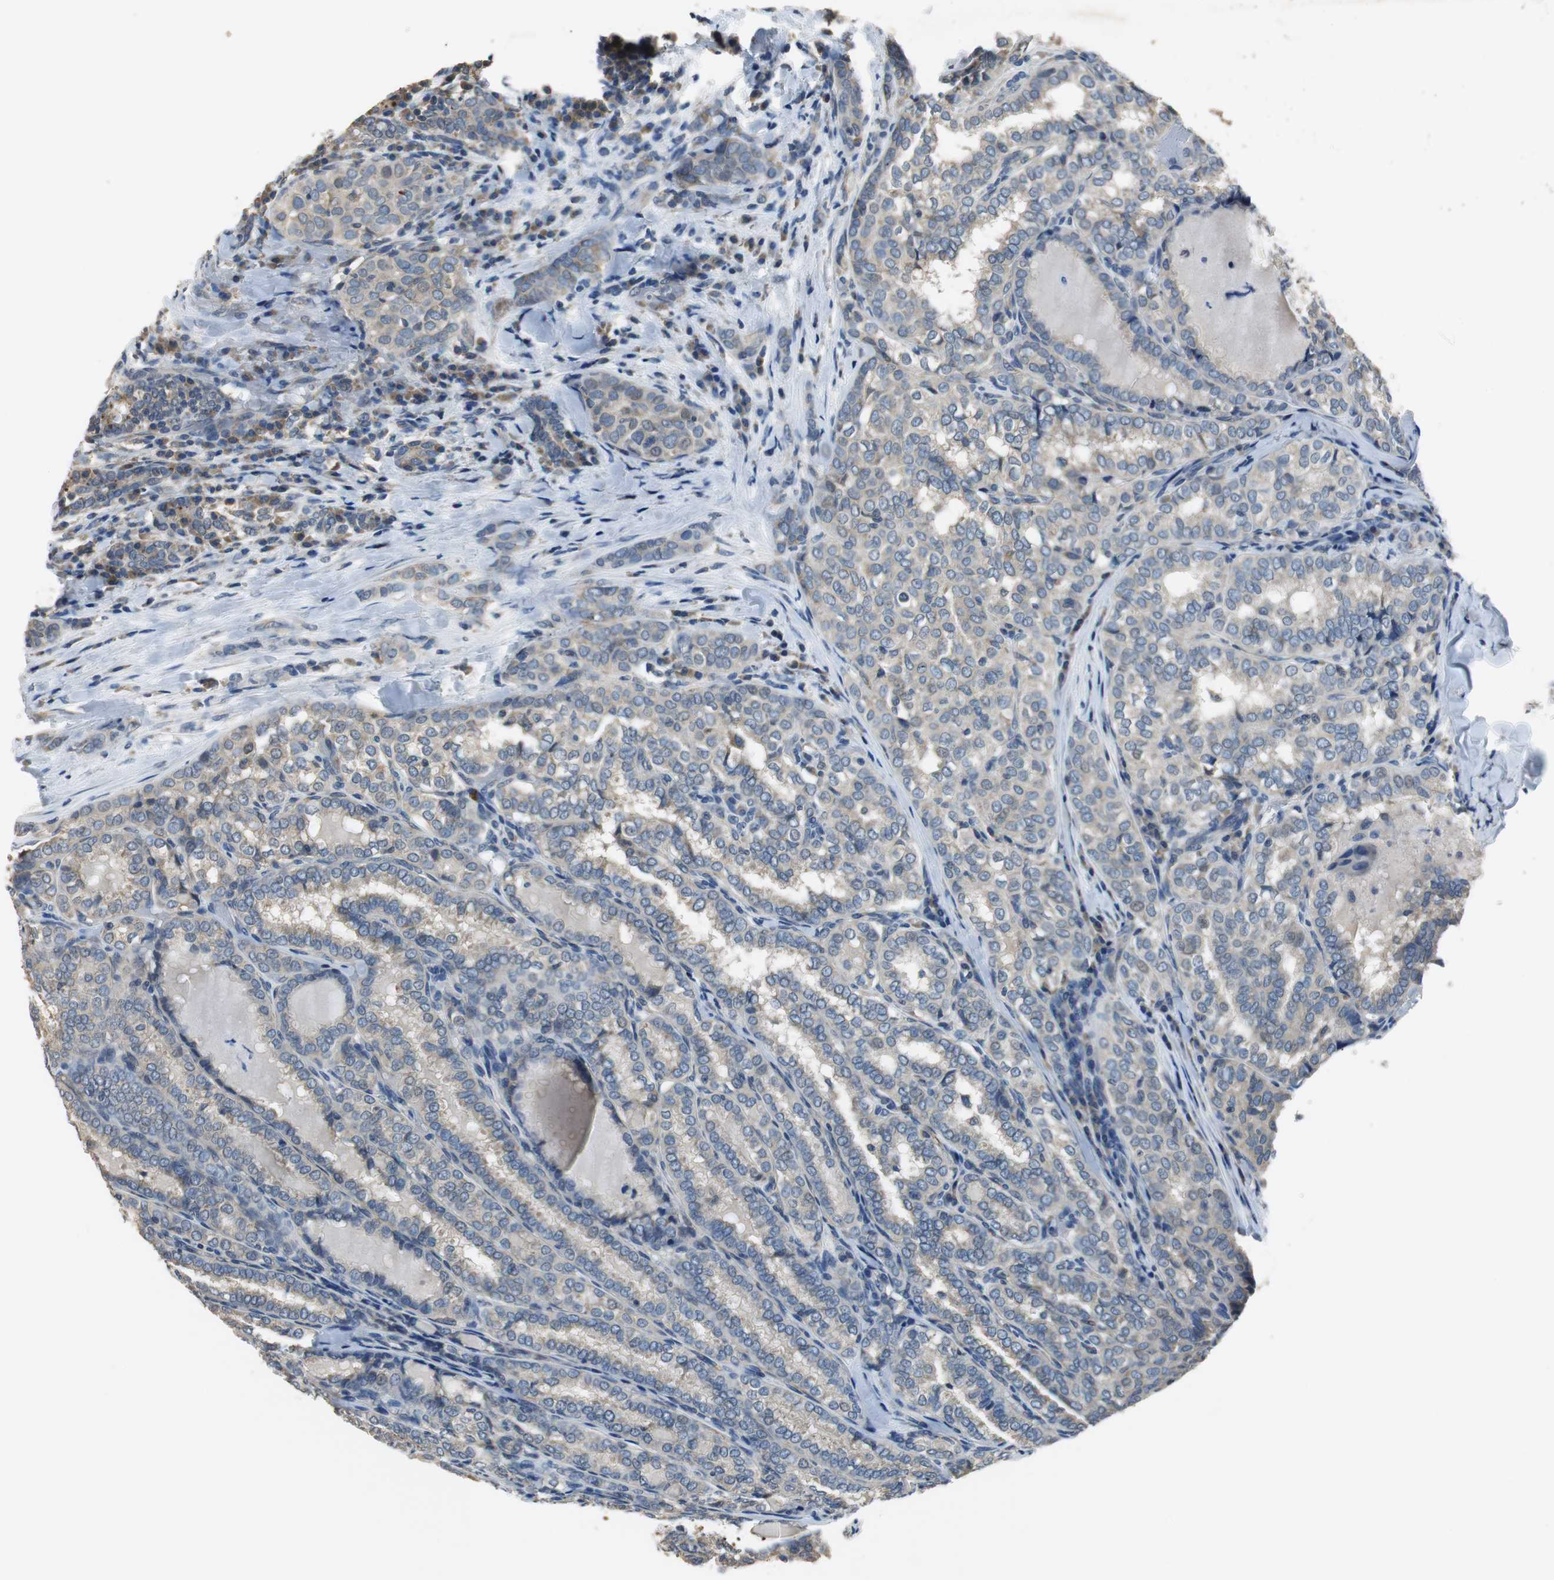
{"staining": {"intensity": "weak", "quantity": ">75%", "location": "cytoplasmic/membranous"}, "tissue": "thyroid cancer", "cell_type": "Tumor cells", "image_type": "cancer", "snomed": [{"axis": "morphology", "description": "Papillary adenocarcinoma, NOS"}, {"axis": "topography", "description": "Thyroid gland"}], "caption": "Human thyroid papillary adenocarcinoma stained for a protein (brown) demonstrates weak cytoplasmic/membranous positive positivity in about >75% of tumor cells.", "gene": "MTIF2", "patient": {"sex": "female", "age": 30}}